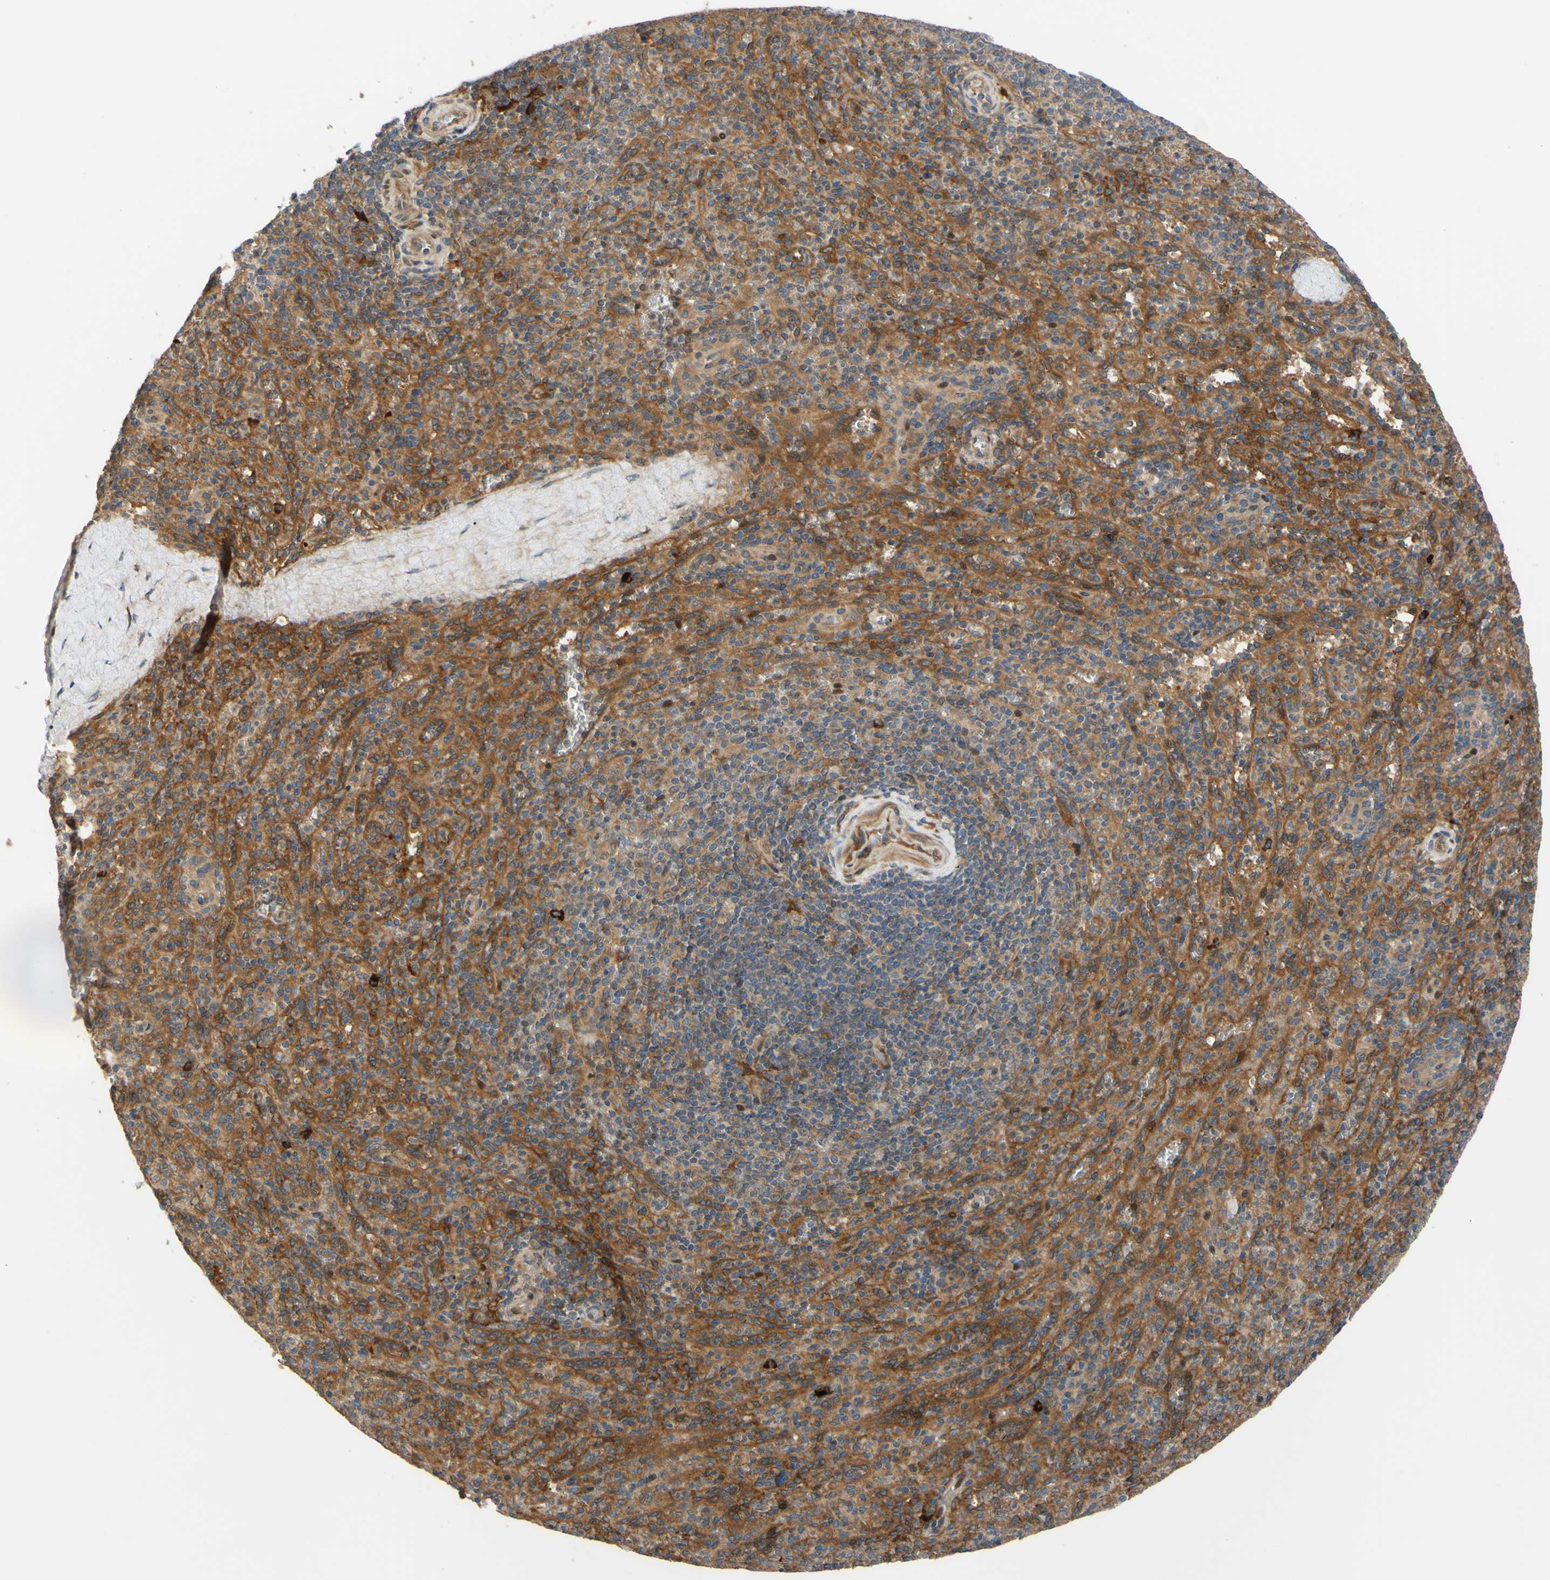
{"staining": {"intensity": "moderate", "quantity": "25%-75%", "location": "cytoplasmic/membranous"}, "tissue": "spleen", "cell_type": "Cells in red pulp", "image_type": "normal", "snomed": [{"axis": "morphology", "description": "Normal tissue, NOS"}, {"axis": "topography", "description": "Spleen"}], "caption": "Immunohistochemical staining of benign human spleen reveals 25%-75% levels of moderate cytoplasmic/membranous protein expression in about 25%-75% of cells in red pulp. (DAB (3,3'-diaminobenzidine) IHC with brightfield microscopy, high magnification).", "gene": "SPTLC1", "patient": {"sex": "male", "age": 36}}